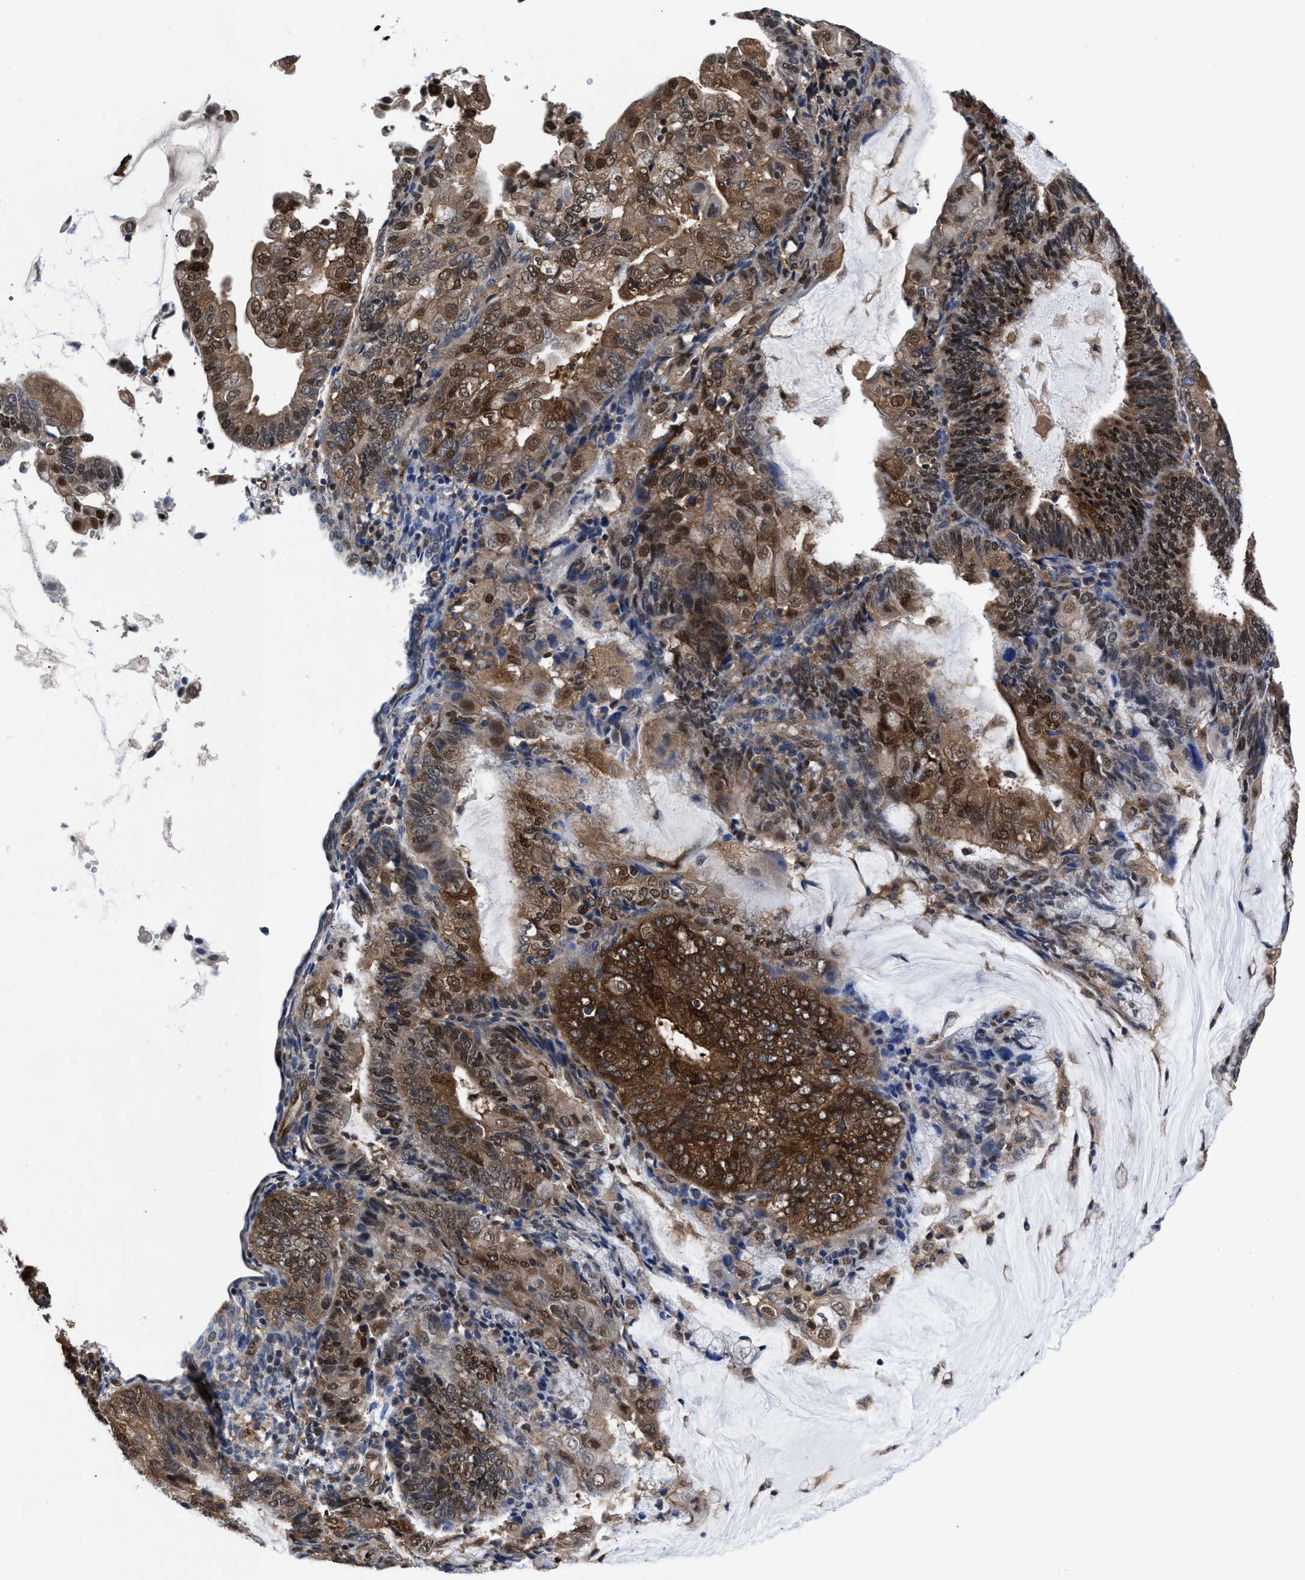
{"staining": {"intensity": "moderate", "quantity": ">75%", "location": "cytoplasmic/membranous,nuclear"}, "tissue": "endometrial cancer", "cell_type": "Tumor cells", "image_type": "cancer", "snomed": [{"axis": "morphology", "description": "Adenocarcinoma, NOS"}, {"axis": "topography", "description": "Endometrium"}], "caption": "High-magnification brightfield microscopy of endometrial cancer stained with DAB (3,3'-diaminobenzidine) (brown) and counterstained with hematoxylin (blue). tumor cells exhibit moderate cytoplasmic/membranous and nuclear expression is seen in about>75% of cells. The staining was performed using DAB to visualize the protein expression in brown, while the nuclei were stained in blue with hematoxylin (Magnification: 20x).", "gene": "ACLY", "patient": {"sex": "female", "age": 81}}